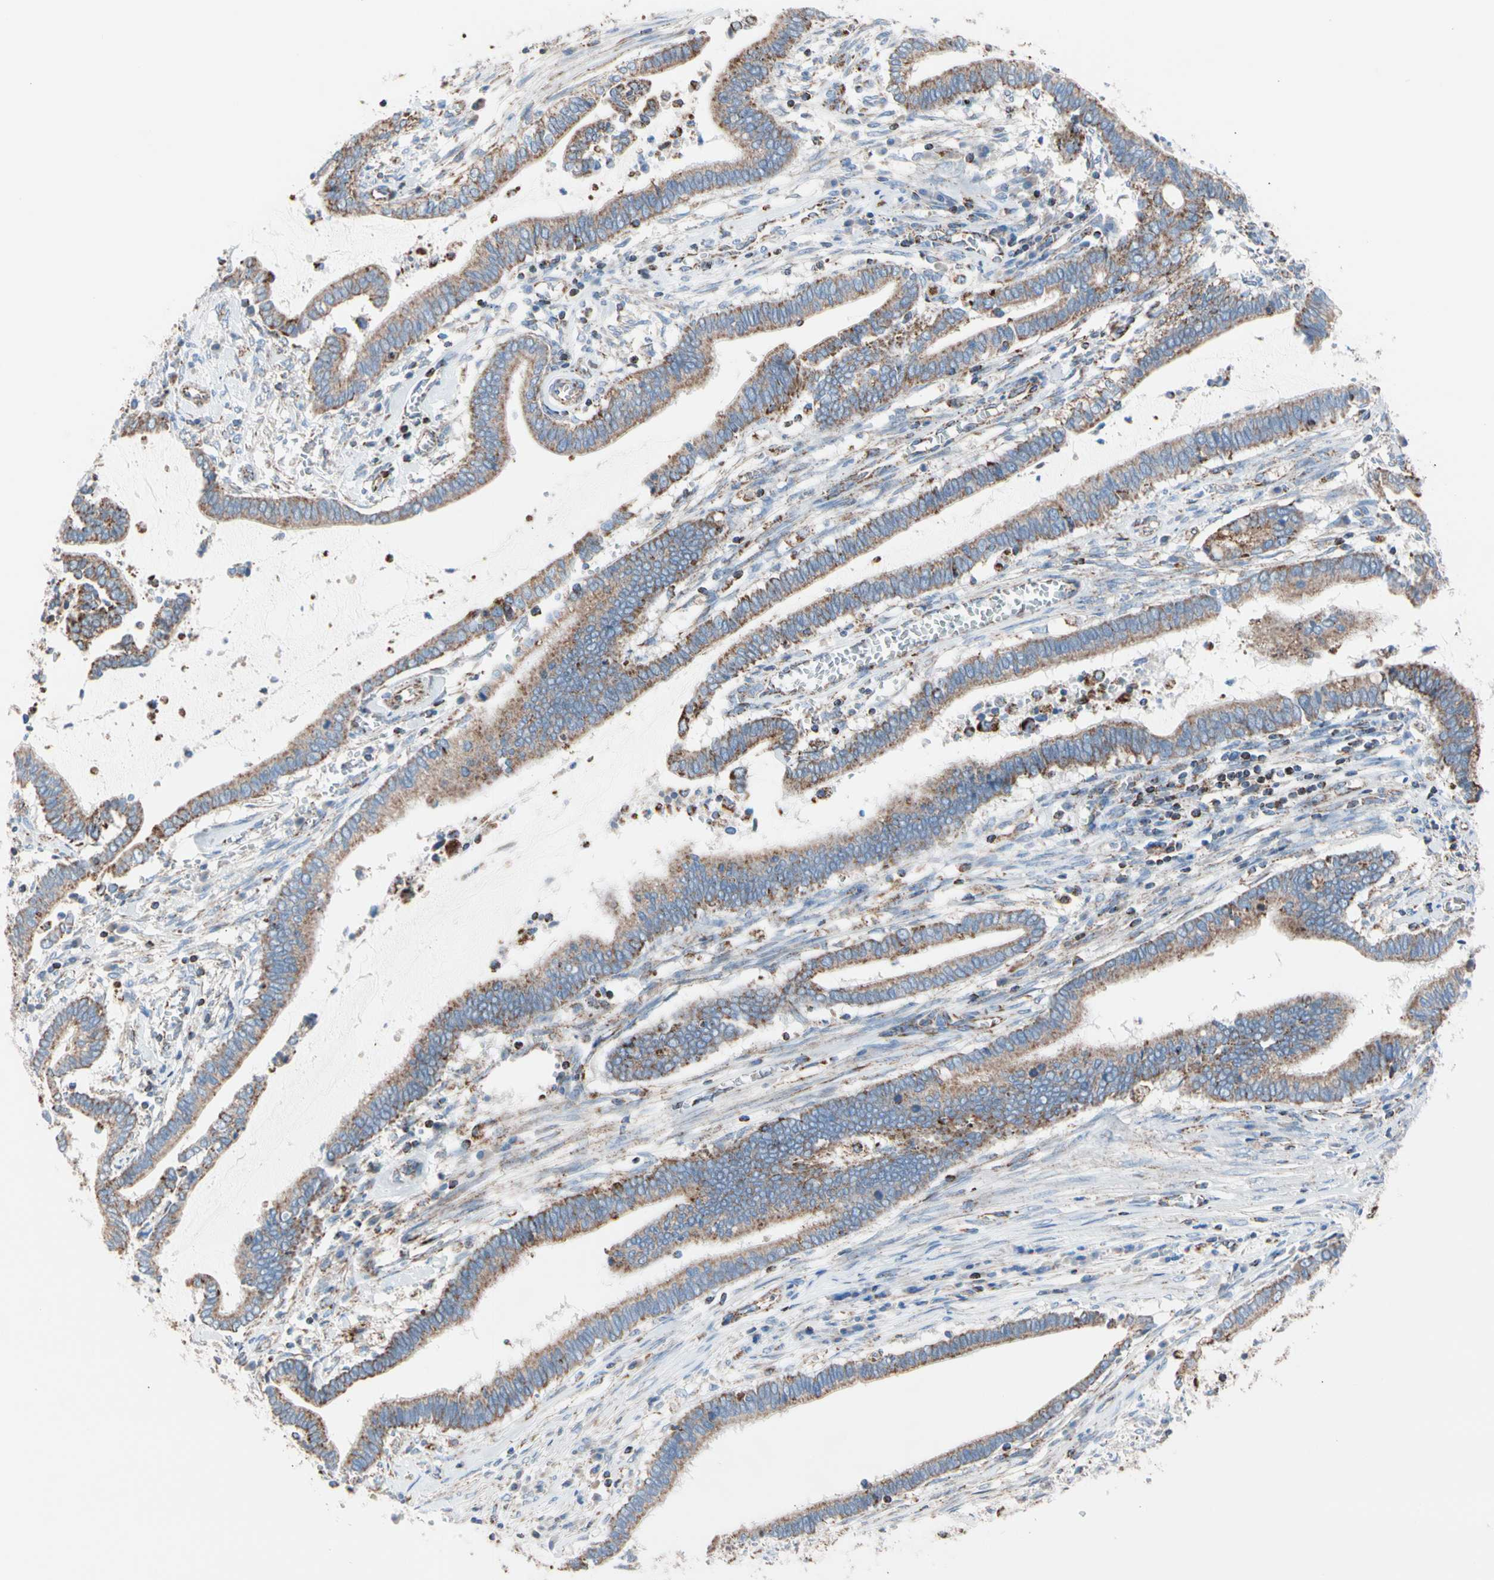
{"staining": {"intensity": "moderate", "quantity": ">75%", "location": "cytoplasmic/membranous"}, "tissue": "cervical cancer", "cell_type": "Tumor cells", "image_type": "cancer", "snomed": [{"axis": "morphology", "description": "Adenocarcinoma, NOS"}, {"axis": "topography", "description": "Cervix"}], "caption": "This photomicrograph shows immunohistochemistry (IHC) staining of human cervical adenocarcinoma, with medium moderate cytoplasmic/membranous positivity in approximately >75% of tumor cells.", "gene": "HK1", "patient": {"sex": "female", "age": 44}}